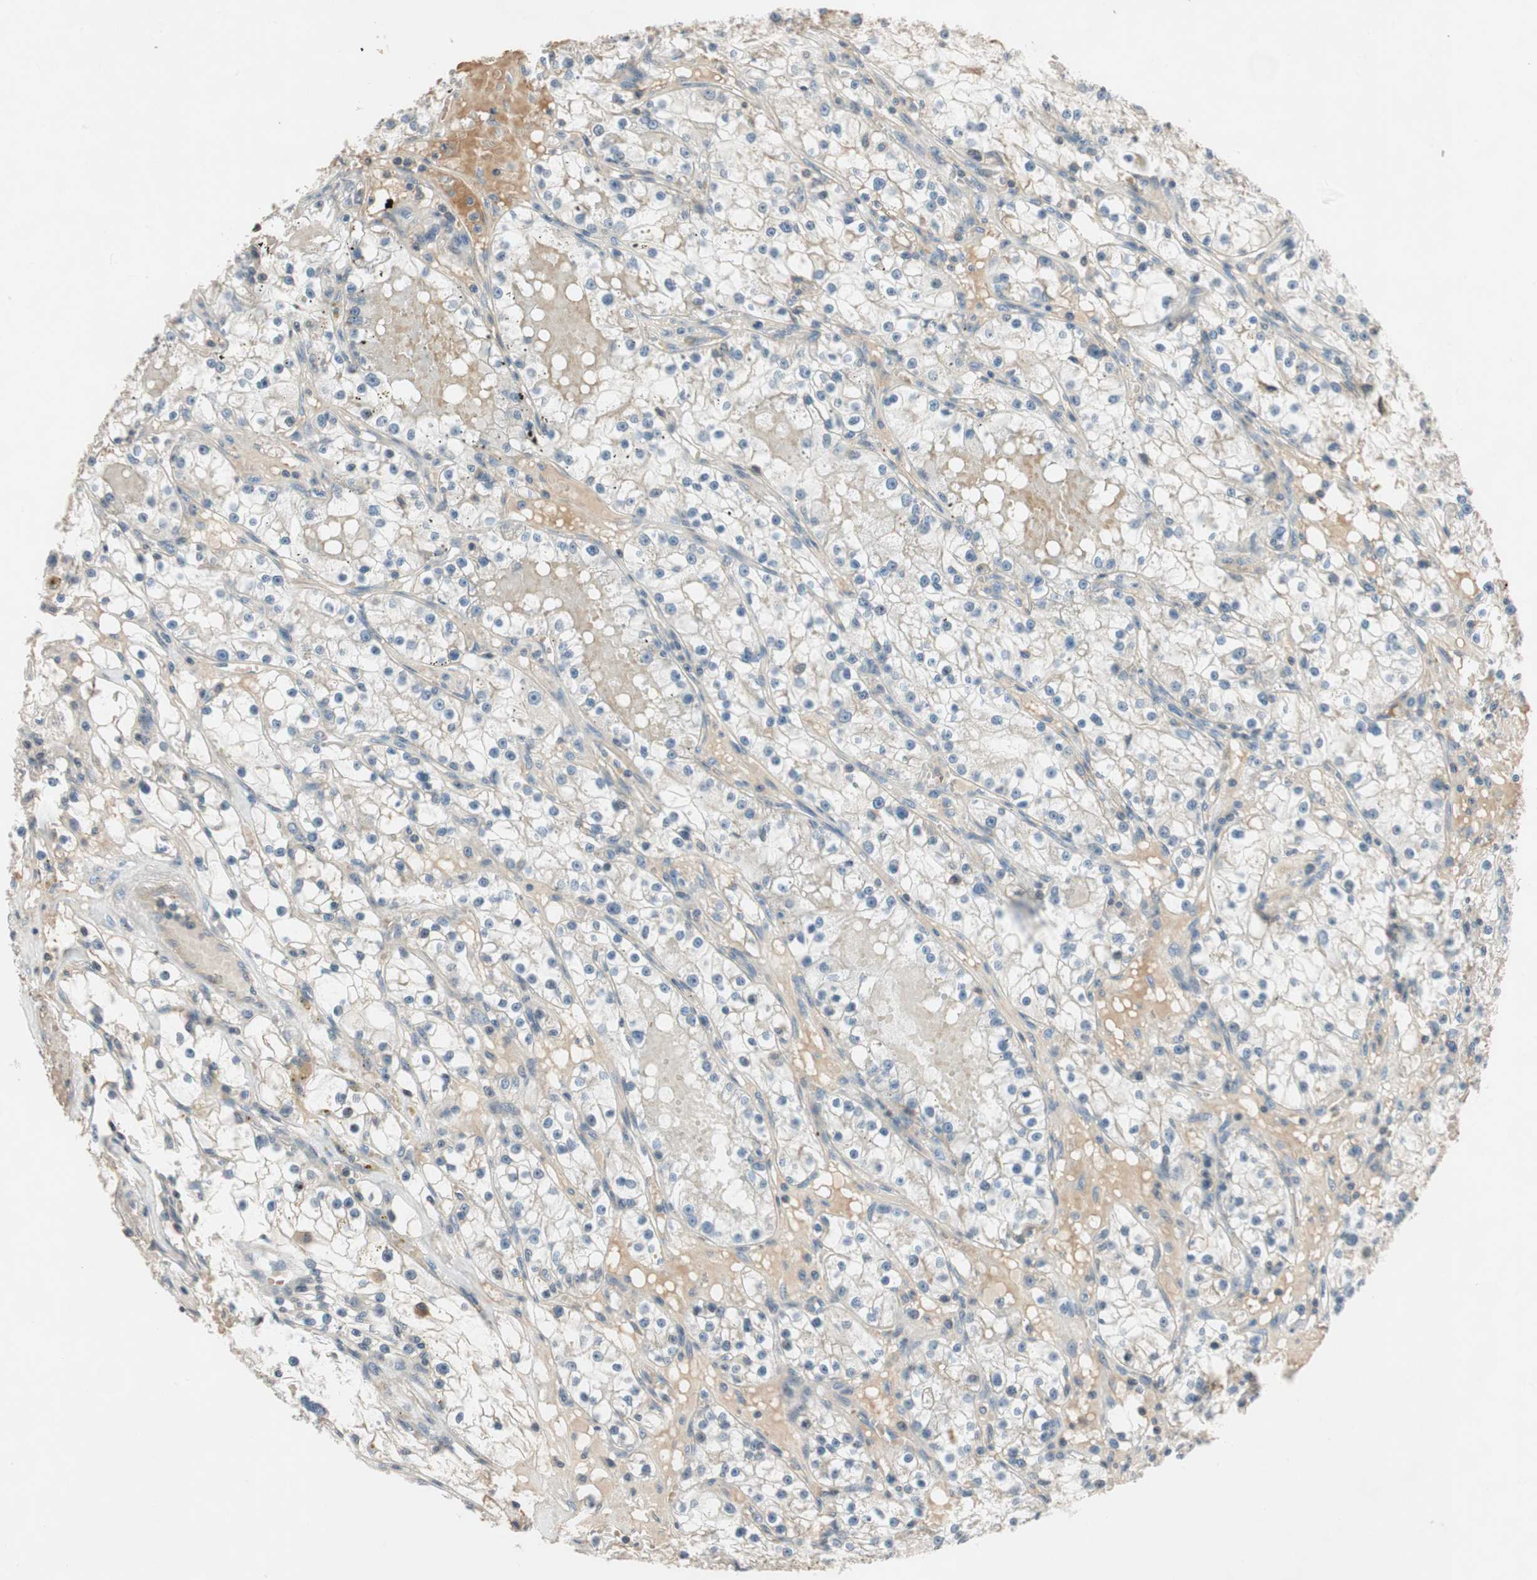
{"staining": {"intensity": "weak", "quantity": "<25%", "location": "cytoplasmic/membranous"}, "tissue": "renal cancer", "cell_type": "Tumor cells", "image_type": "cancer", "snomed": [{"axis": "morphology", "description": "Adenocarcinoma, NOS"}, {"axis": "topography", "description": "Kidney"}], "caption": "A photomicrograph of renal adenocarcinoma stained for a protein reveals no brown staining in tumor cells.", "gene": "GCLM", "patient": {"sex": "male", "age": 56}}